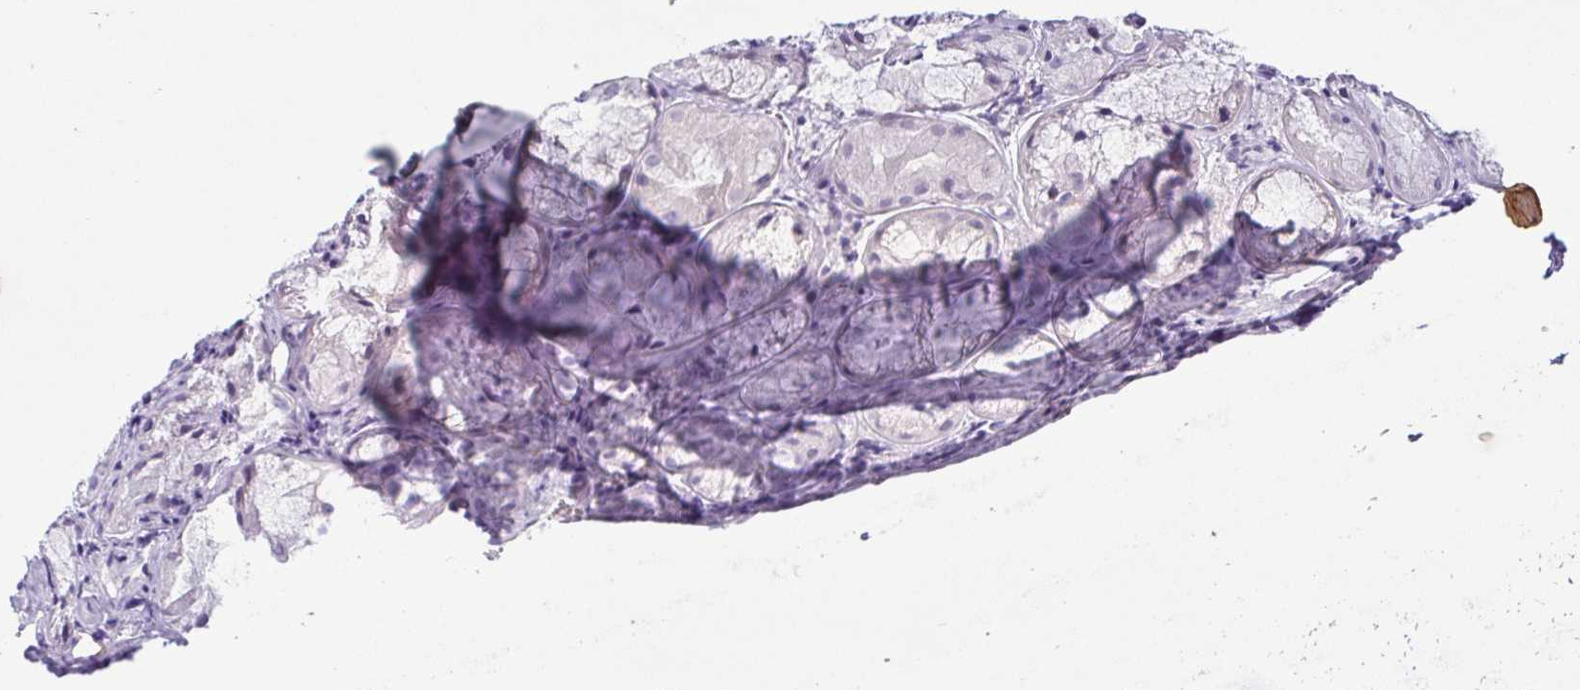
{"staining": {"intensity": "weak", "quantity": "<25%", "location": "cytoplasmic/membranous"}, "tissue": "soft tissue", "cell_type": "Chondrocytes", "image_type": "normal", "snomed": [{"axis": "morphology", "description": "Normal tissue, NOS"}, {"axis": "topography", "description": "Cartilage tissue"}, {"axis": "topography", "description": "Nasopharynx"}, {"axis": "topography", "description": "Thyroid gland"}], "caption": "This is an IHC histopathology image of benign soft tissue. There is no staining in chondrocytes.", "gene": "TERT", "patient": {"sex": "male", "age": 63}}